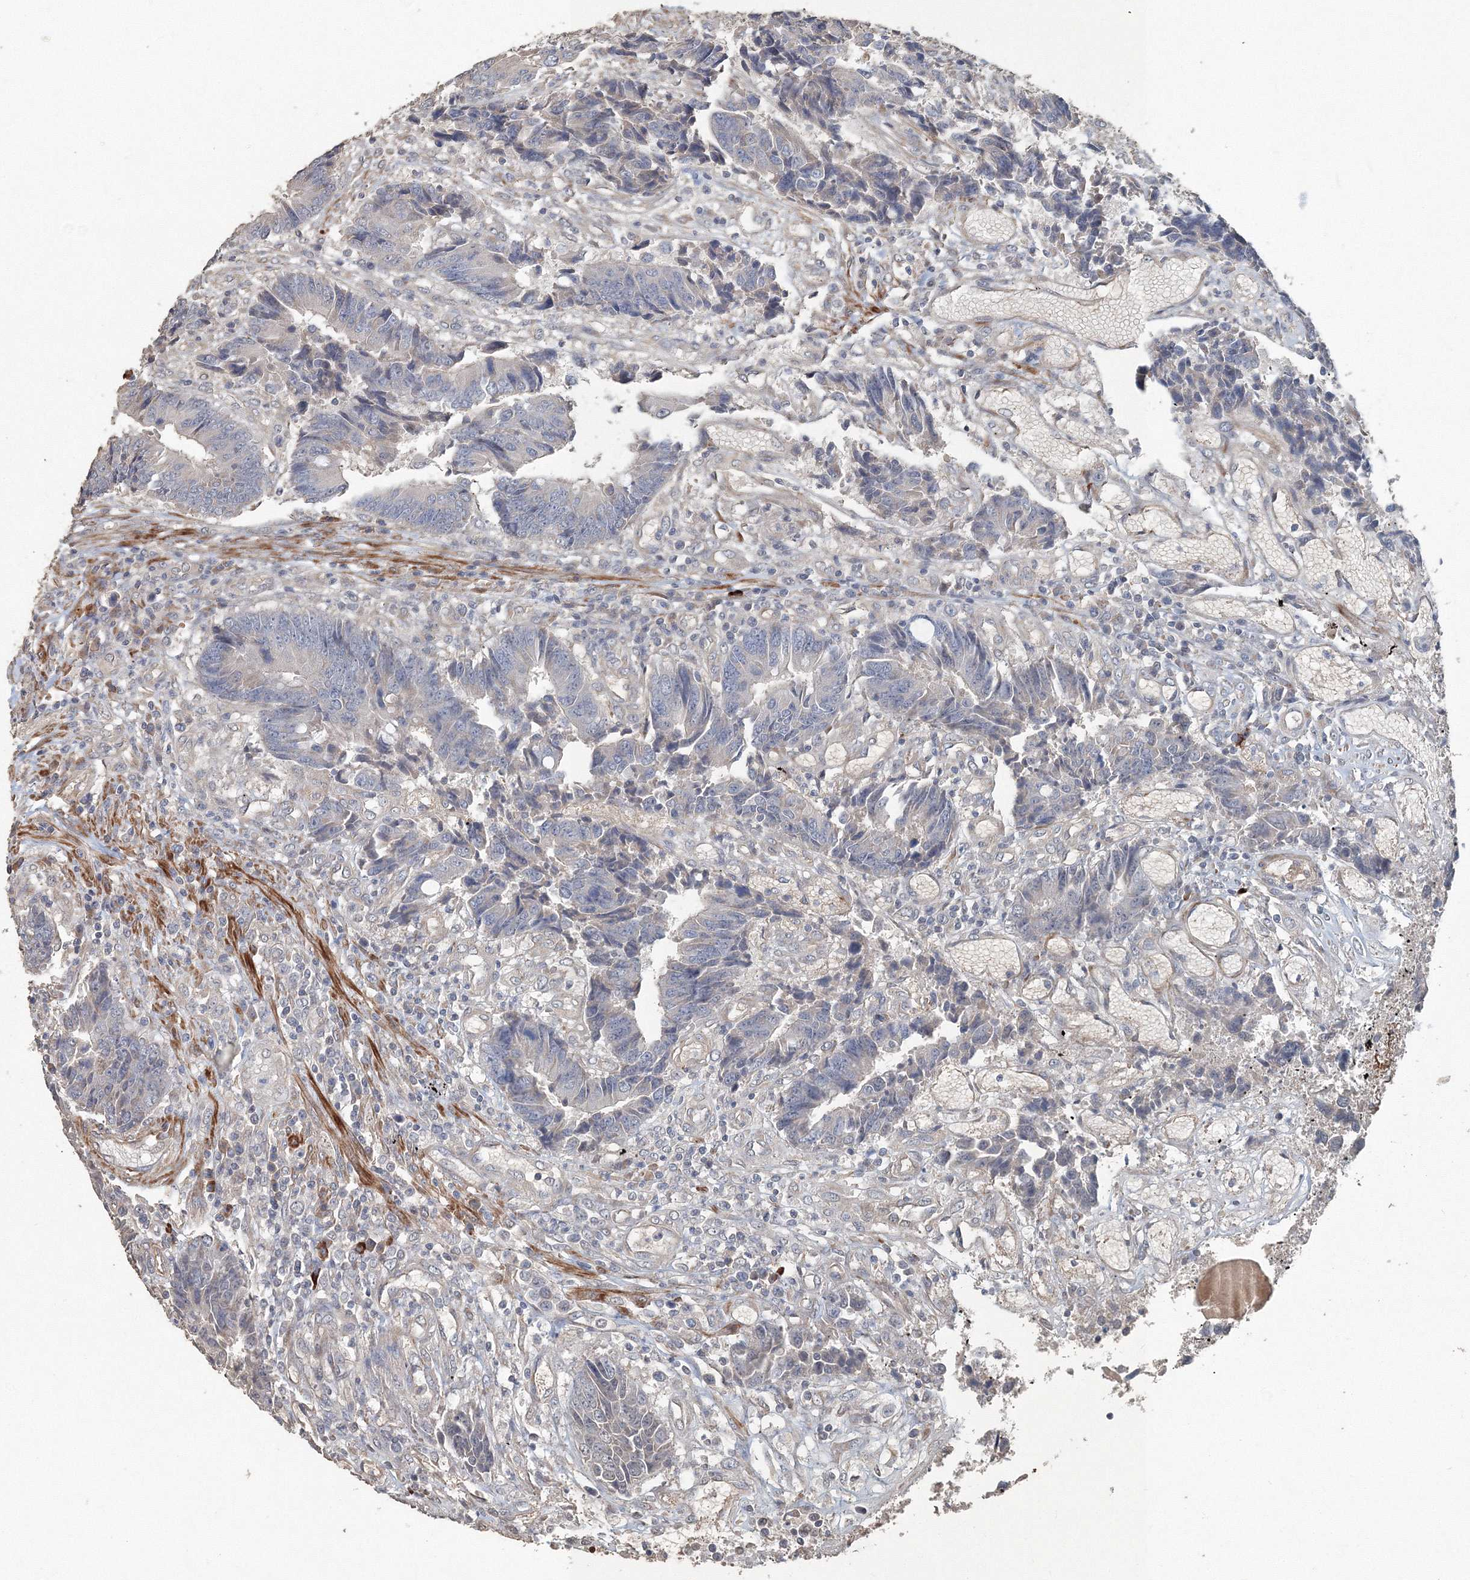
{"staining": {"intensity": "negative", "quantity": "none", "location": "none"}, "tissue": "colorectal cancer", "cell_type": "Tumor cells", "image_type": "cancer", "snomed": [{"axis": "morphology", "description": "Adenocarcinoma, NOS"}, {"axis": "topography", "description": "Rectum"}], "caption": "This is an immunohistochemistry photomicrograph of human adenocarcinoma (colorectal). There is no positivity in tumor cells.", "gene": "NALF2", "patient": {"sex": "male", "age": 84}}